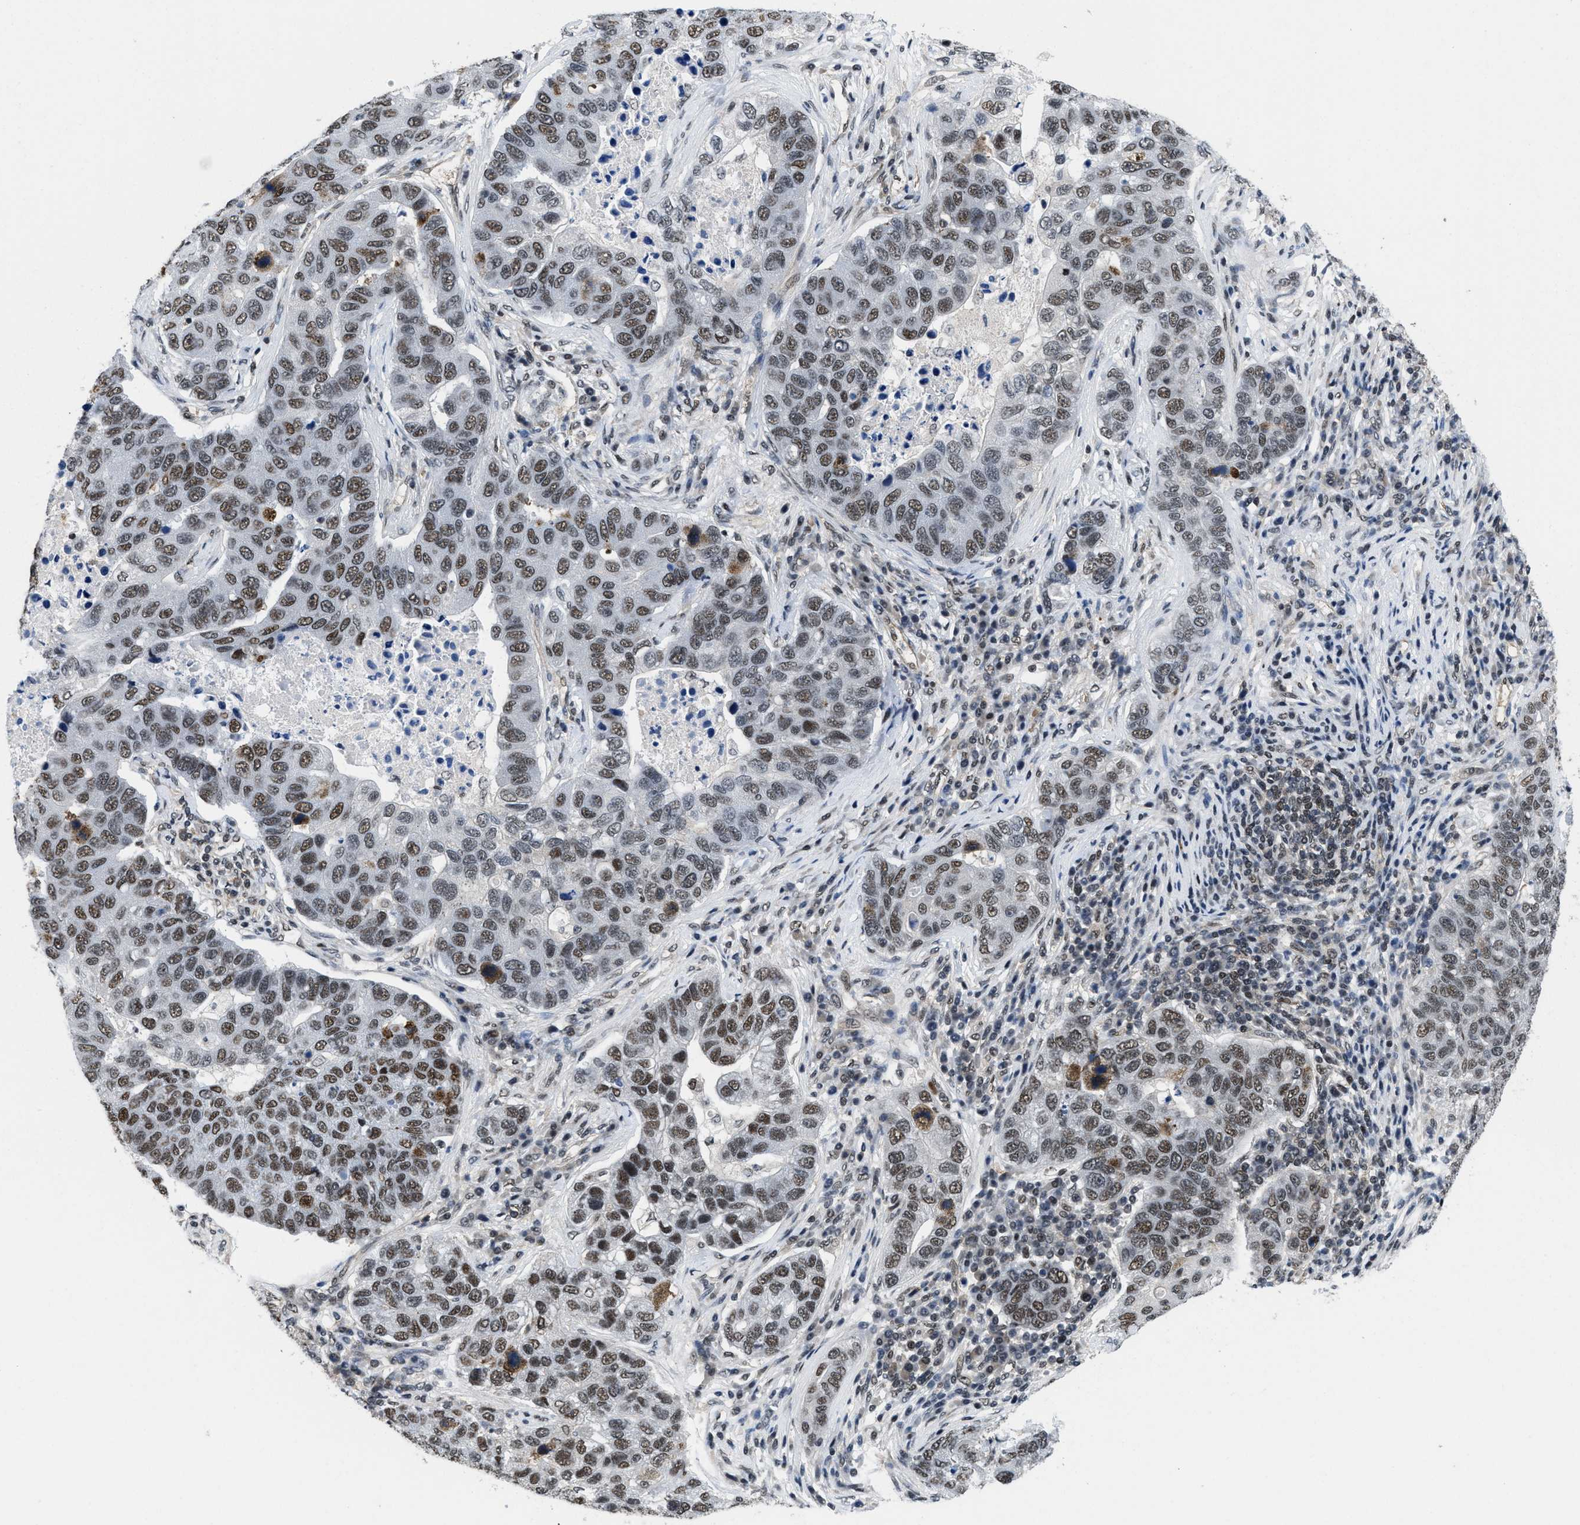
{"staining": {"intensity": "moderate", "quantity": ">75%", "location": "nuclear"}, "tissue": "pancreatic cancer", "cell_type": "Tumor cells", "image_type": "cancer", "snomed": [{"axis": "morphology", "description": "Adenocarcinoma, NOS"}, {"axis": "topography", "description": "Pancreas"}], "caption": "Adenocarcinoma (pancreatic) tissue demonstrates moderate nuclear positivity in about >75% of tumor cells The staining was performed using DAB (3,3'-diaminobenzidine), with brown indicating positive protein expression. Nuclei are stained blue with hematoxylin.", "gene": "SAFB", "patient": {"sex": "female", "age": 61}}